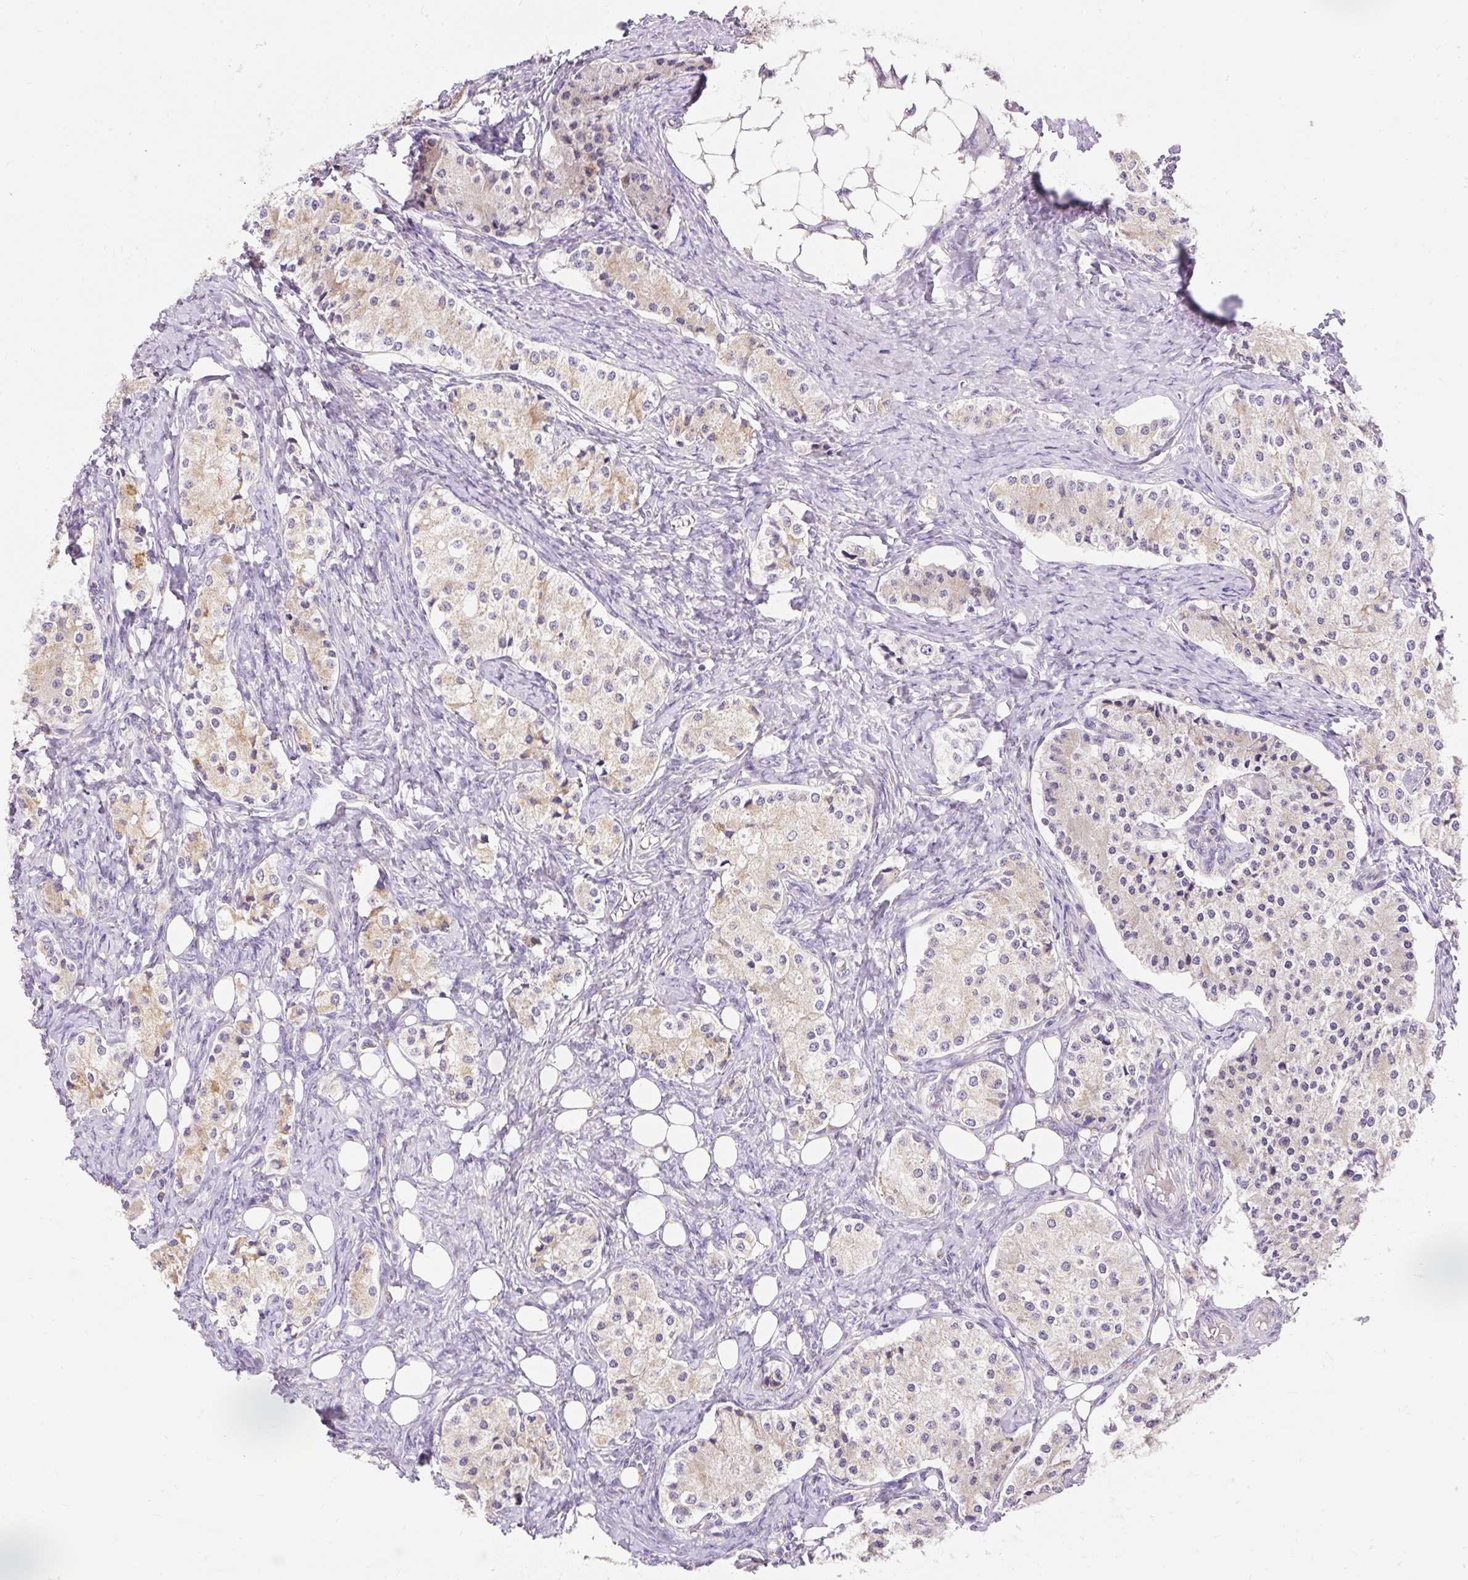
{"staining": {"intensity": "weak", "quantity": "<25%", "location": "cytoplasmic/membranous"}, "tissue": "carcinoid", "cell_type": "Tumor cells", "image_type": "cancer", "snomed": [{"axis": "morphology", "description": "Carcinoid, malignant, NOS"}, {"axis": "topography", "description": "Colon"}], "caption": "Micrograph shows no significant protein expression in tumor cells of carcinoid.", "gene": "PMAIP1", "patient": {"sex": "female", "age": 52}}